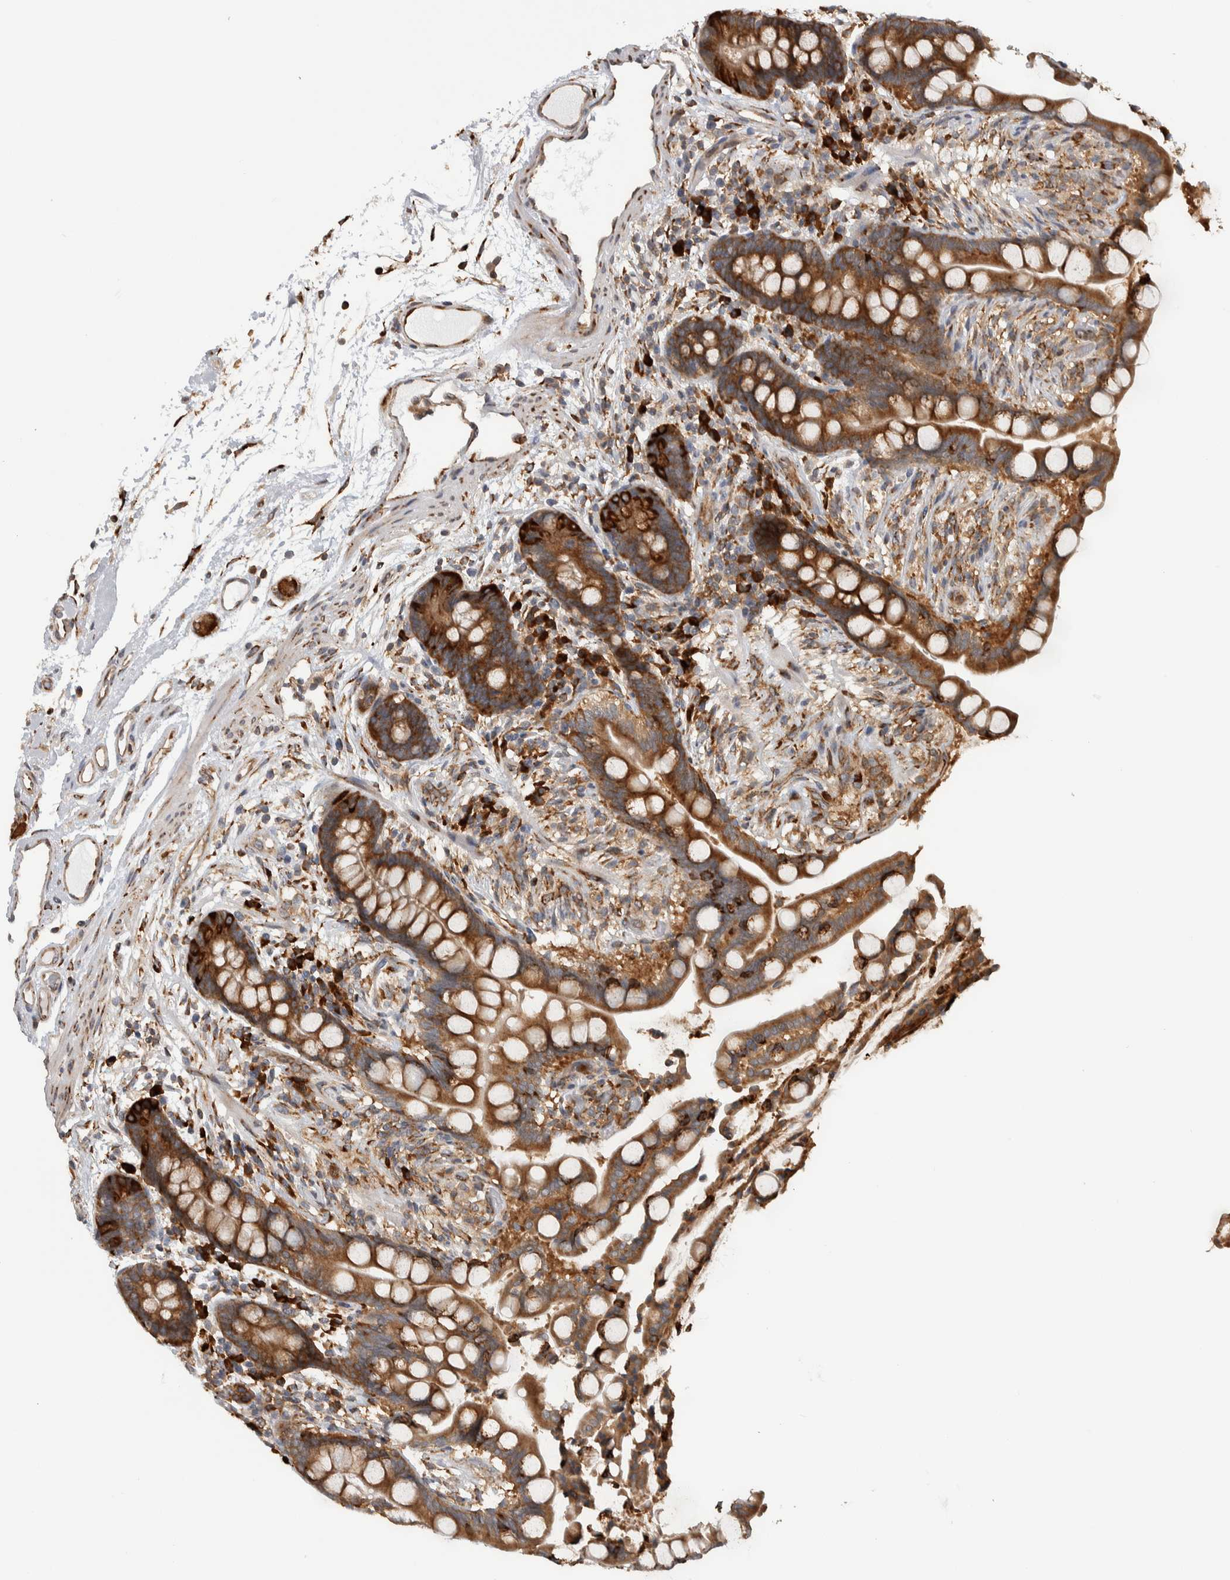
{"staining": {"intensity": "strong", "quantity": ">75%", "location": "cytoplasmic/membranous"}, "tissue": "colon", "cell_type": "Endothelial cells", "image_type": "normal", "snomed": [{"axis": "morphology", "description": "Normal tissue, NOS"}, {"axis": "topography", "description": "Colon"}], "caption": "High-power microscopy captured an IHC photomicrograph of normal colon, revealing strong cytoplasmic/membranous staining in about >75% of endothelial cells. (Stains: DAB (3,3'-diaminobenzidine) in brown, nuclei in blue, Microscopy: brightfield microscopy at high magnification).", "gene": "EIF3H", "patient": {"sex": "male", "age": 73}}